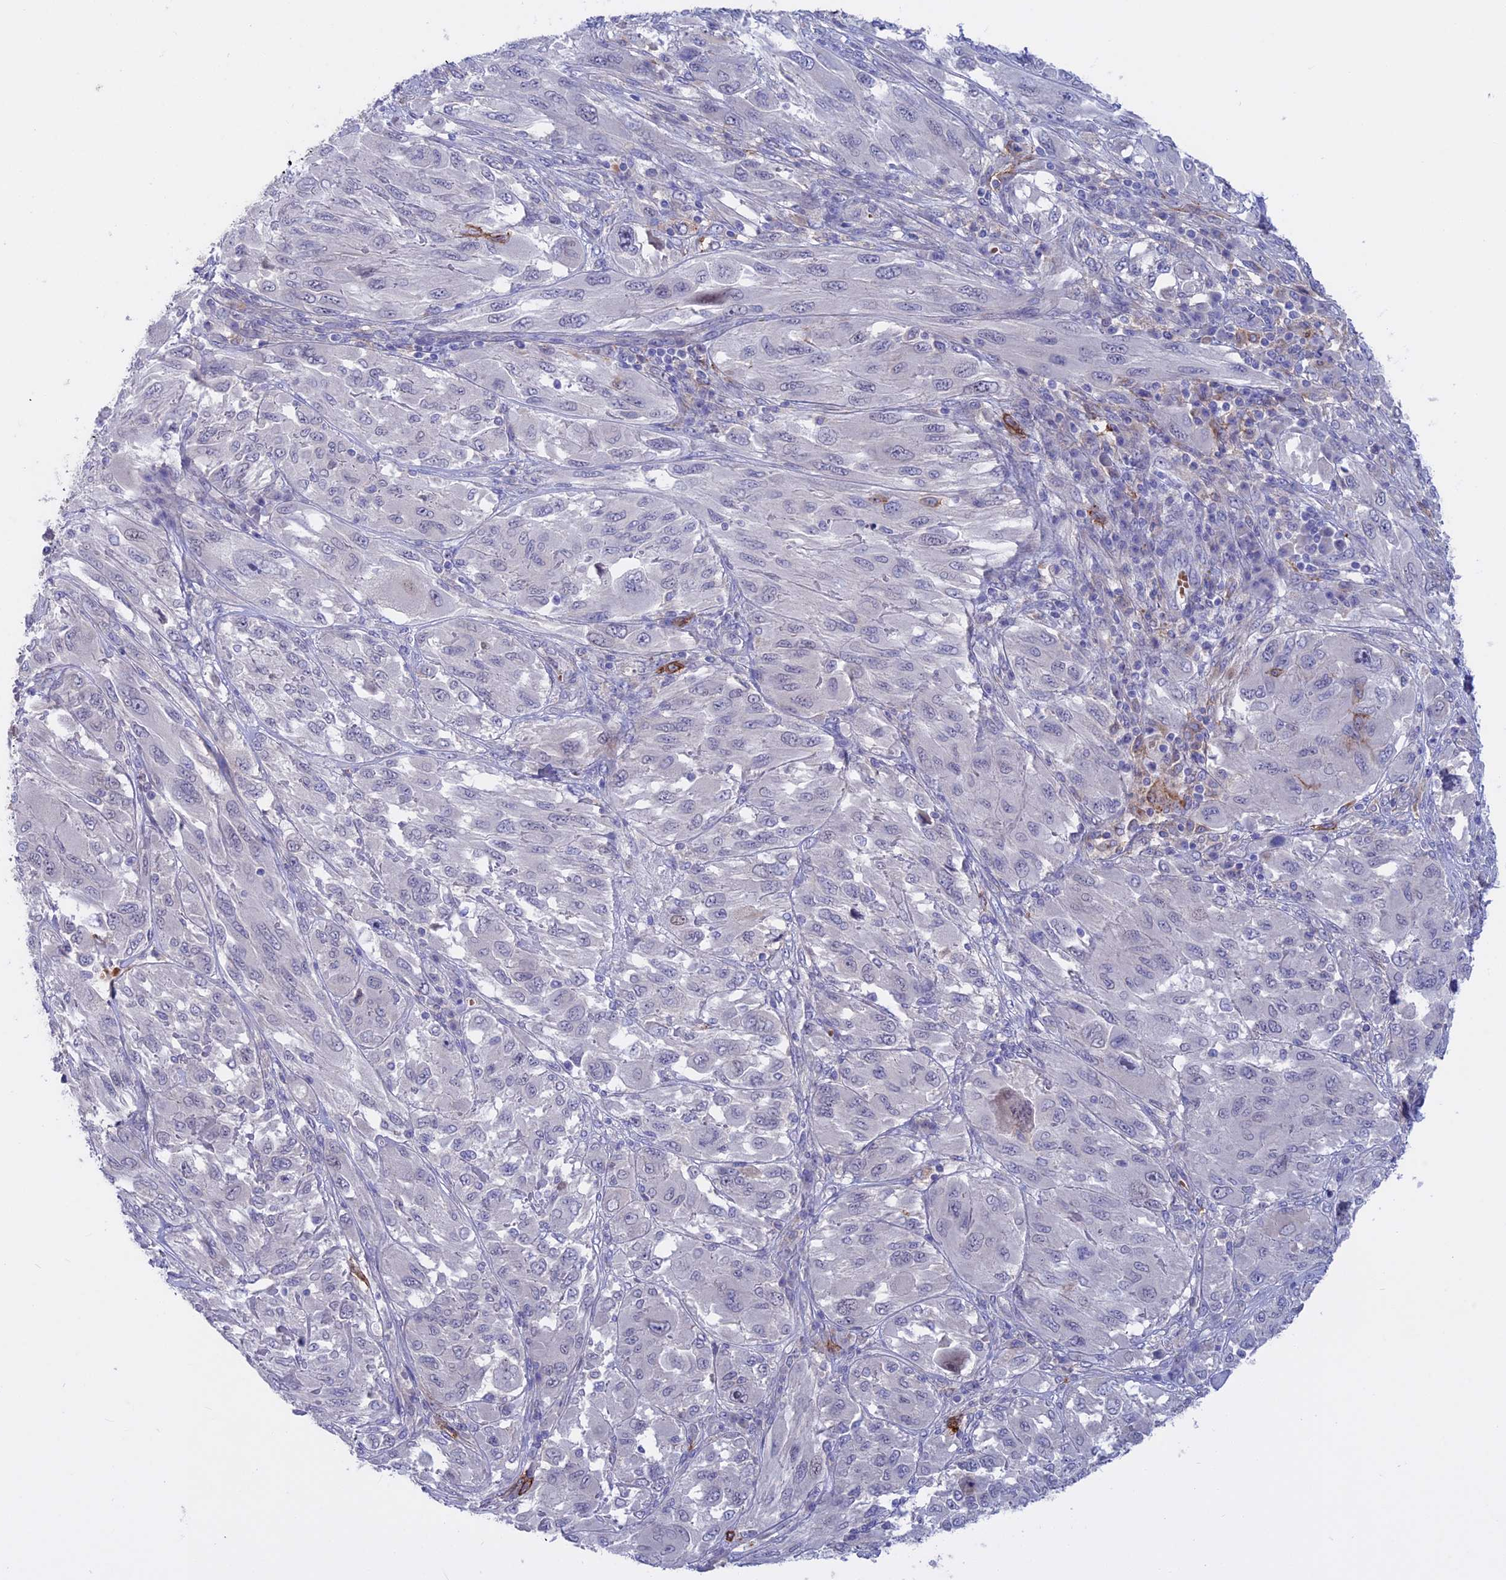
{"staining": {"intensity": "negative", "quantity": "none", "location": "none"}, "tissue": "melanoma", "cell_type": "Tumor cells", "image_type": "cancer", "snomed": [{"axis": "morphology", "description": "Malignant melanoma, NOS"}, {"axis": "topography", "description": "Skin"}], "caption": "This is an immunohistochemistry photomicrograph of malignant melanoma. There is no positivity in tumor cells.", "gene": "SLC2A6", "patient": {"sex": "female", "age": 91}}